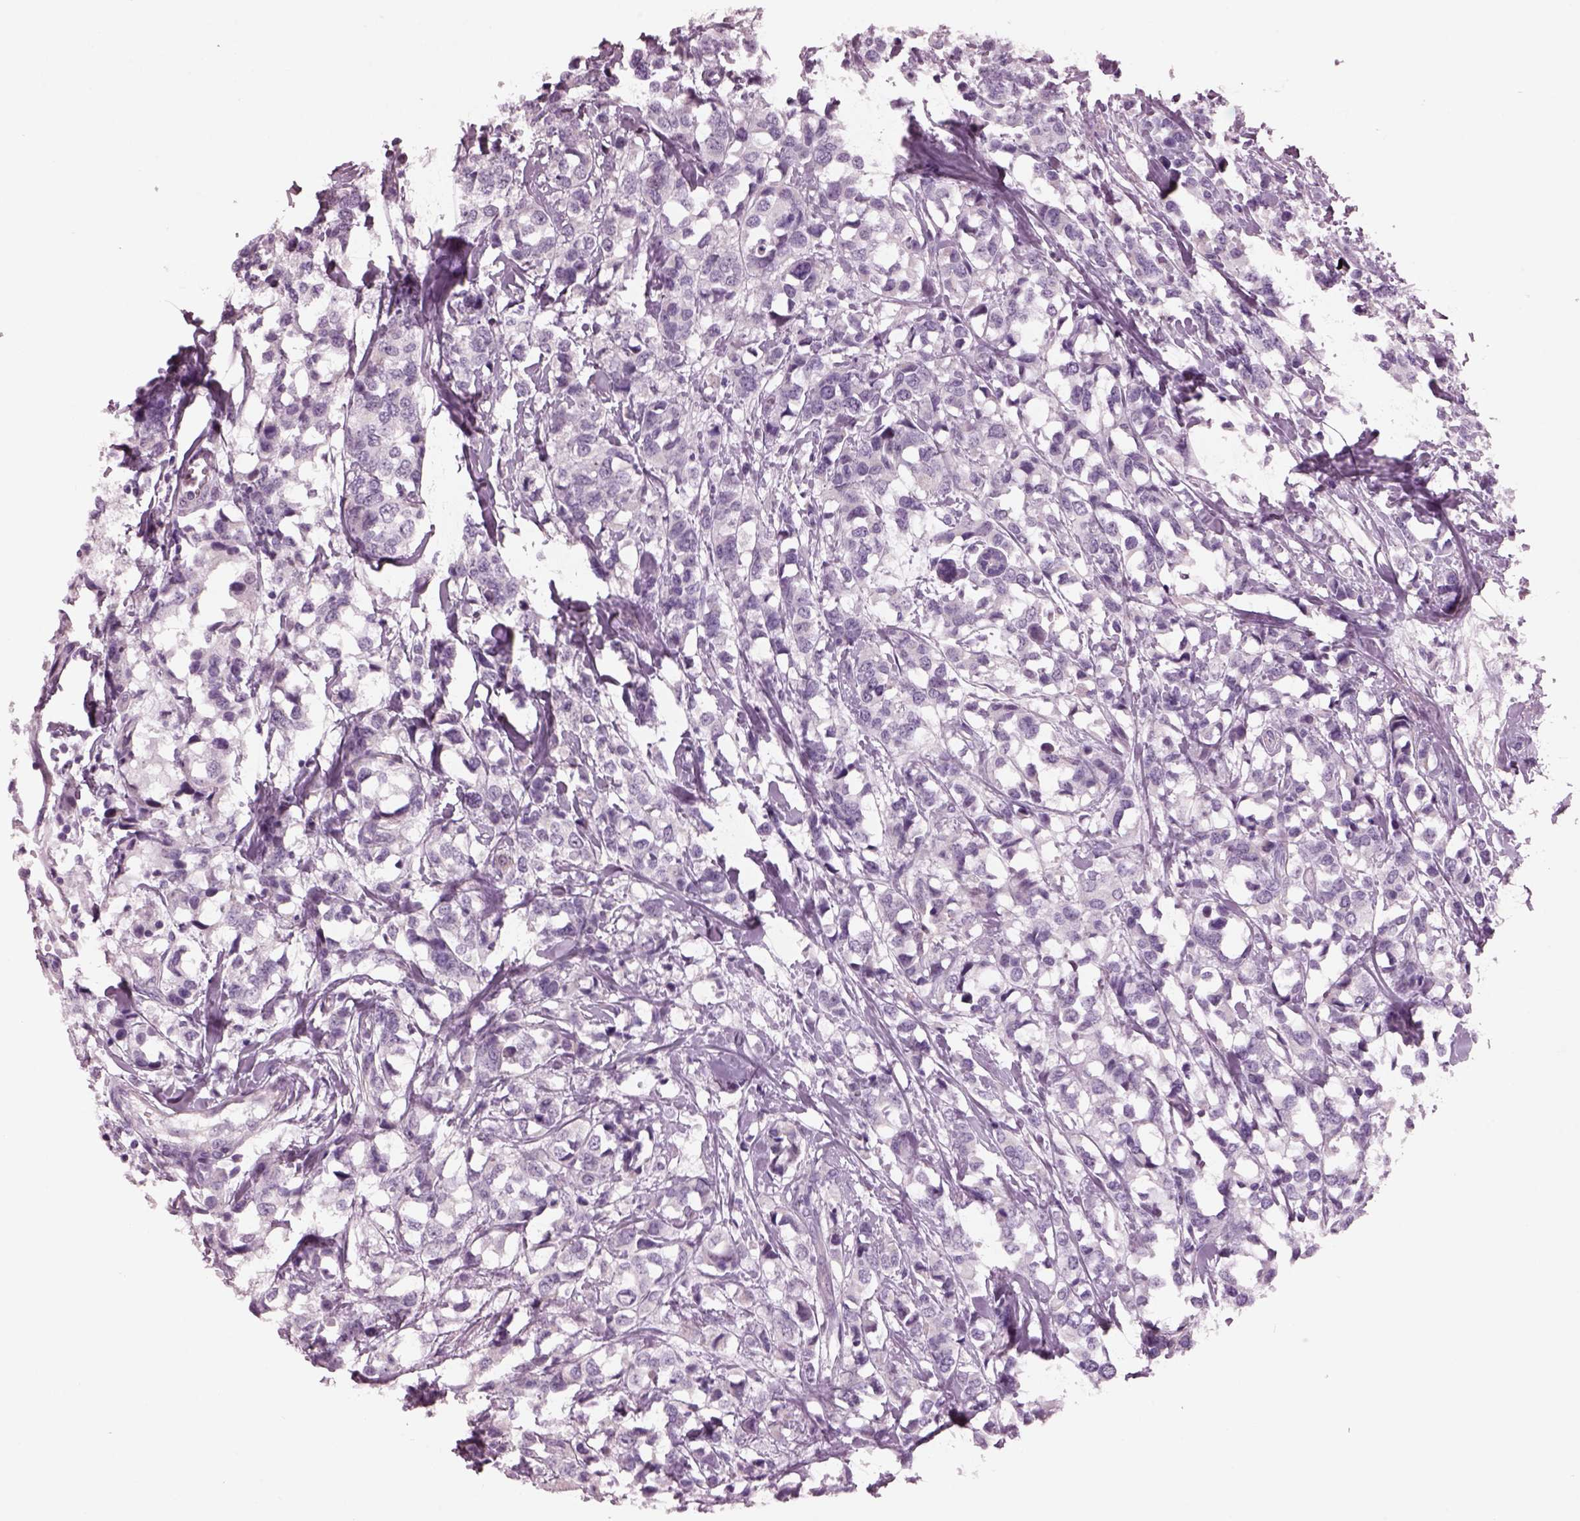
{"staining": {"intensity": "negative", "quantity": "none", "location": "none"}, "tissue": "breast cancer", "cell_type": "Tumor cells", "image_type": "cancer", "snomed": [{"axis": "morphology", "description": "Lobular carcinoma"}, {"axis": "topography", "description": "Breast"}], "caption": "An immunohistochemistry (IHC) histopathology image of breast lobular carcinoma is shown. There is no staining in tumor cells of breast lobular carcinoma.", "gene": "CYLC1", "patient": {"sex": "female", "age": 59}}